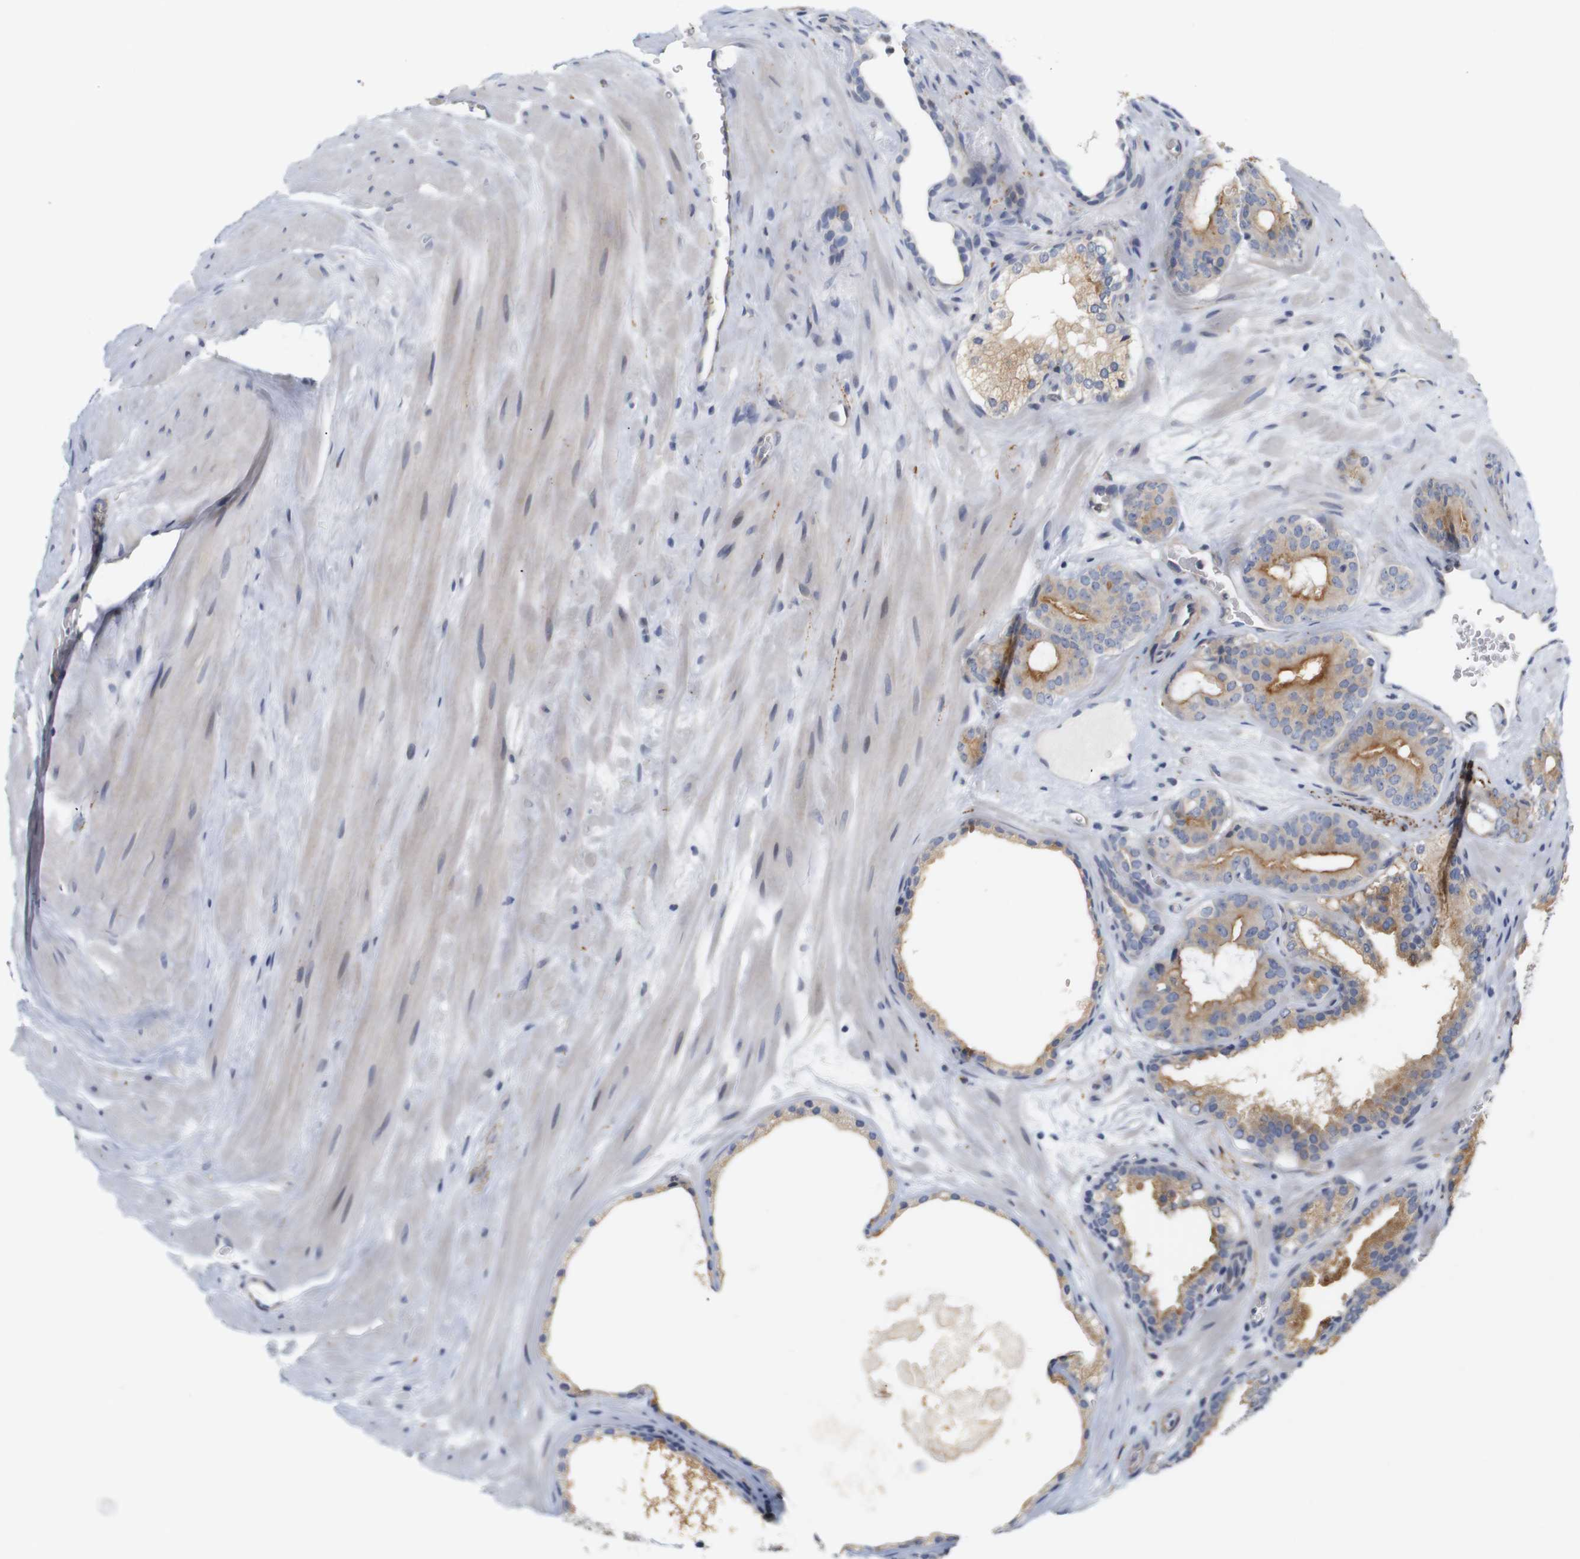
{"staining": {"intensity": "moderate", "quantity": ">75%", "location": "cytoplasmic/membranous"}, "tissue": "prostate cancer", "cell_type": "Tumor cells", "image_type": "cancer", "snomed": [{"axis": "morphology", "description": "Adenocarcinoma, High grade"}, {"axis": "topography", "description": "Prostate"}], "caption": "Immunohistochemistry staining of prostate cancer, which exhibits medium levels of moderate cytoplasmic/membranous staining in approximately >75% of tumor cells indicating moderate cytoplasmic/membranous protein positivity. The staining was performed using DAB (3,3'-diaminobenzidine) (brown) for protein detection and nuclei were counterstained in hematoxylin (blue).", "gene": "CYB561", "patient": {"sex": "male", "age": 60}}